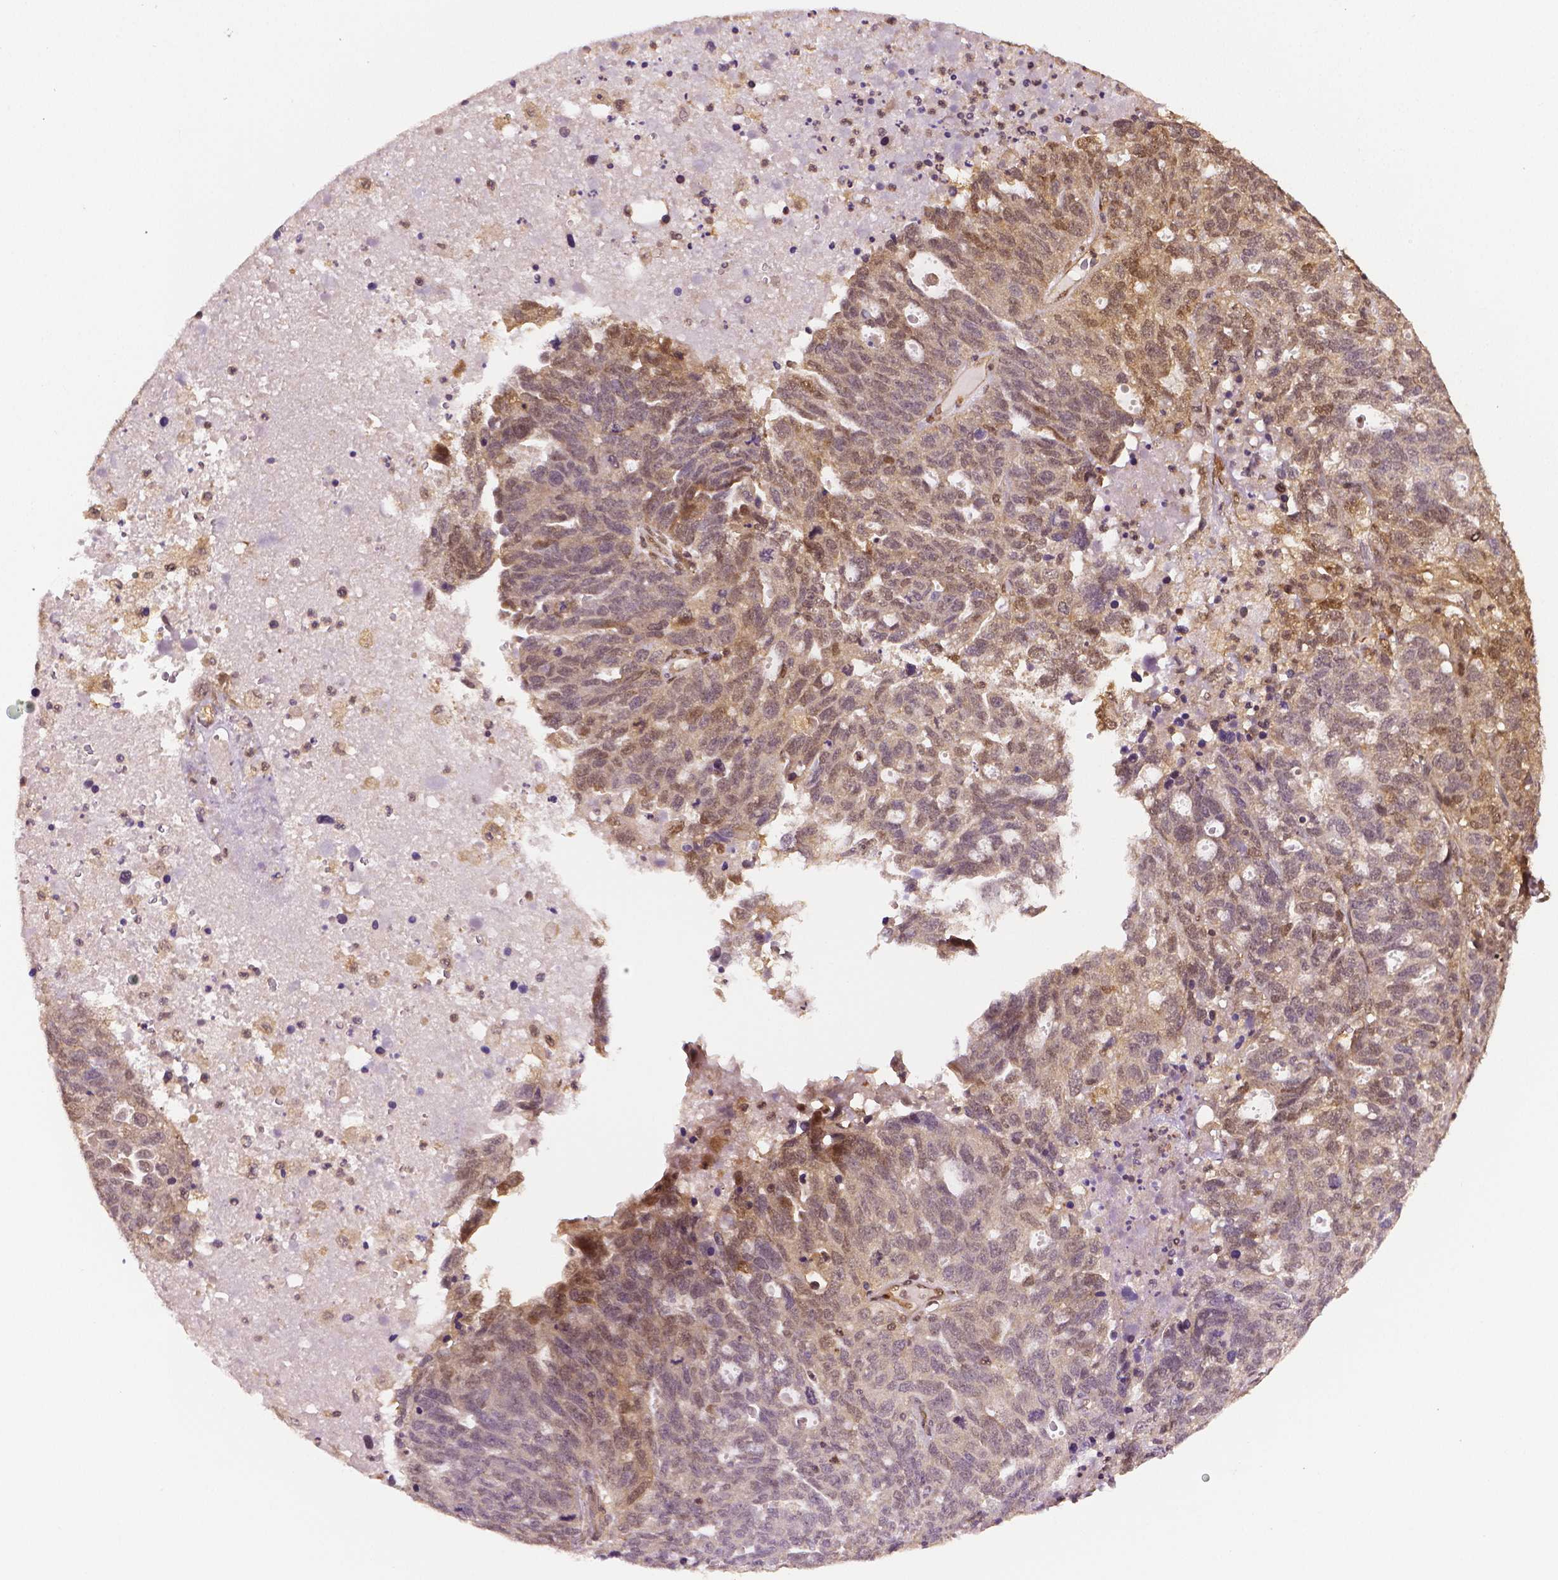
{"staining": {"intensity": "weak", "quantity": "<25%", "location": "nuclear"}, "tissue": "ovarian cancer", "cell_type": "Tumor cells", "image_type": "cancer", "snomed": [{"axis": "morphology", "description": "Cystadenocarcinoma, serous, NOS"}, {"axis": "topography", "description": "Ovary"}], "caption": "Tumor cells show no significant protein expression in ovarian cancer (serous cystadenocarcinoma).", "gene": "STAT3", "patient": {"sex": "female", "age": 71}}